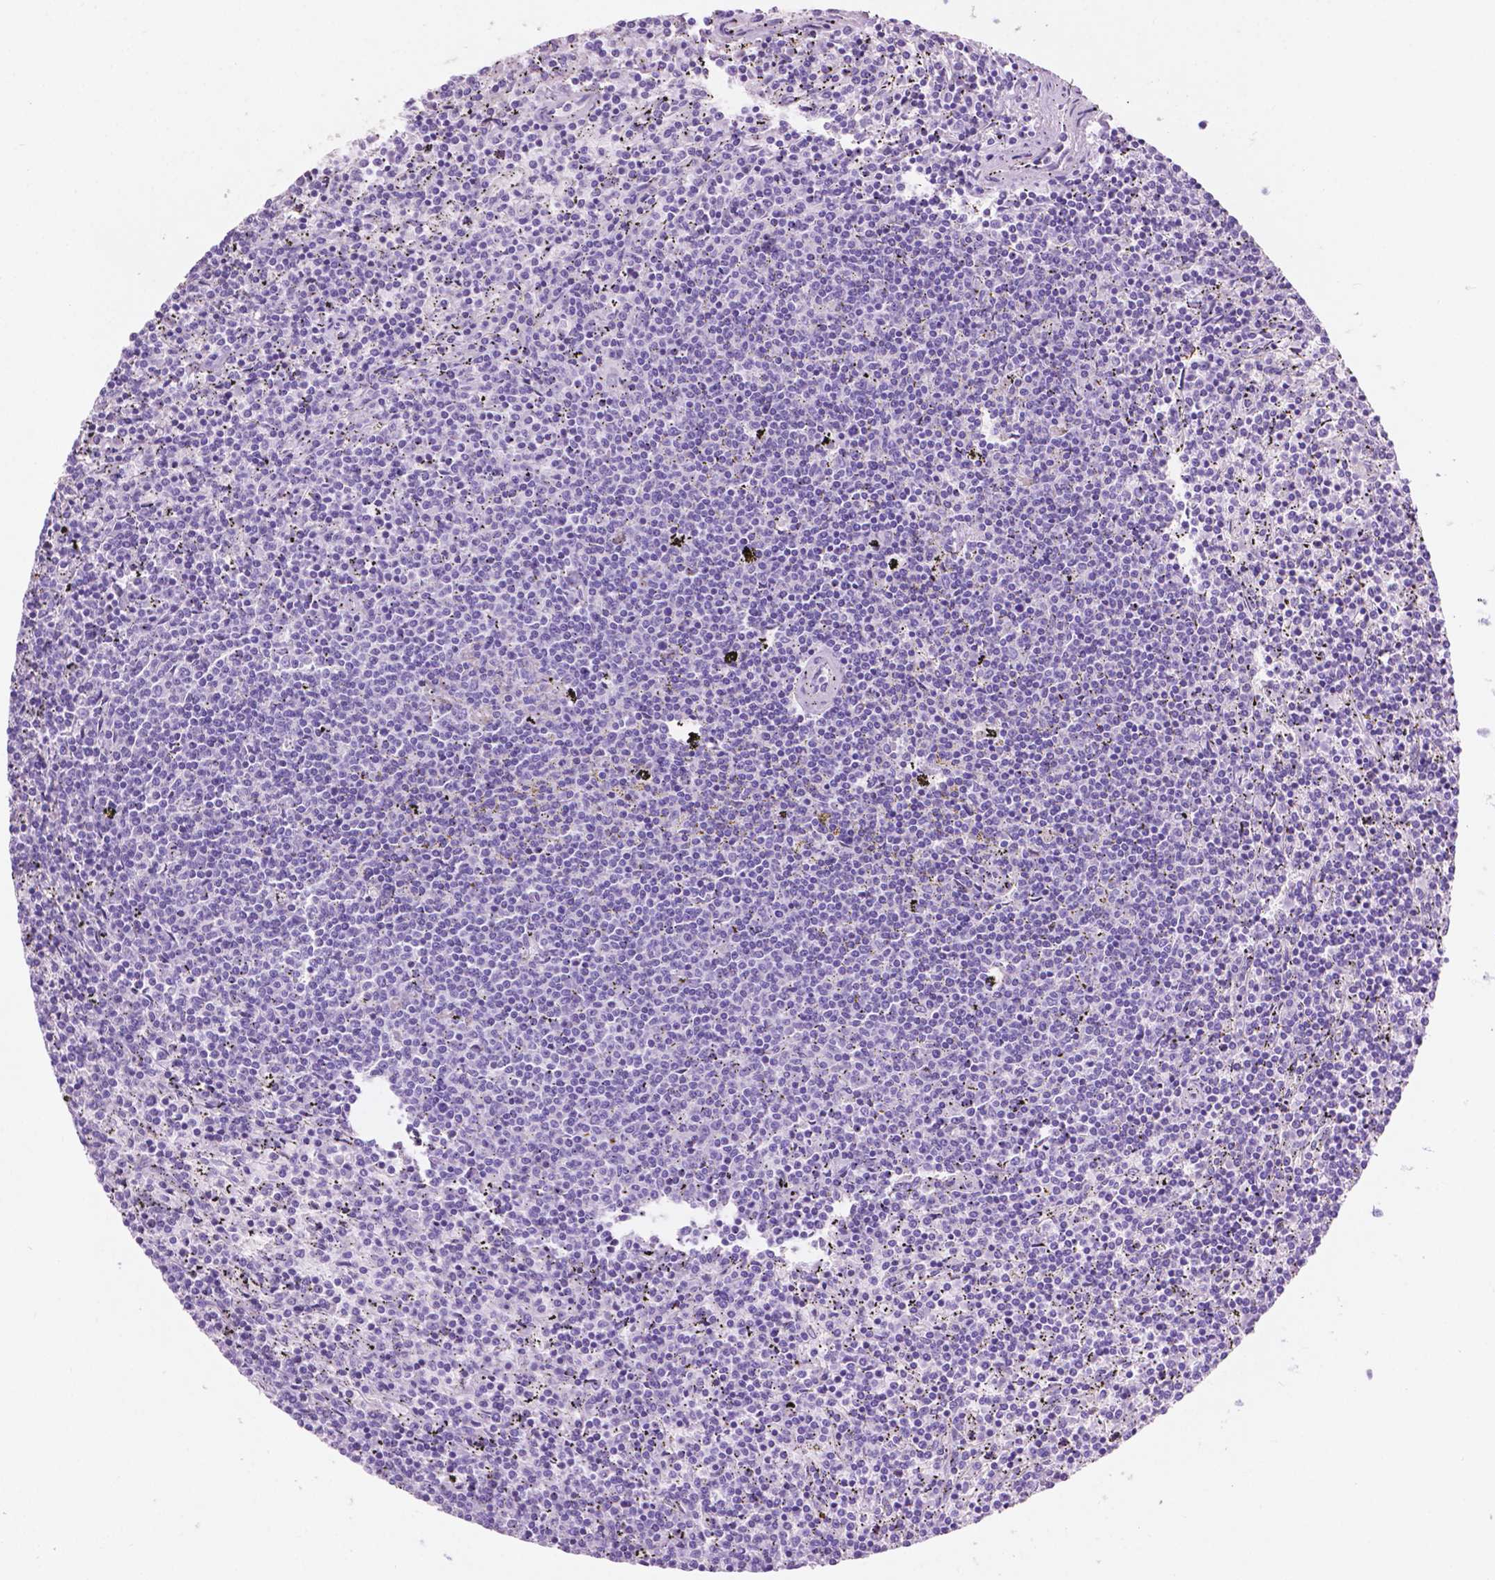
{"staining": {"intensity": "negative", "quantity": "none", "location": "none"}, "tissue": "lymphoma", "cell_type": "Tumor cells", "image_type": "cancer", "snomed": [{"axis": "morphology", "description": "Malignant lymphoma, non-Hodgkin's type, Low grade"}, {"axis": "topography", "description": "Spleen"}], "caption": "Immunohistochemistry (IHC) image of neoplastic tissue: human low-grade malignant lymphoma, non-Hodgkin's type stained with DAB (3,3'-diaminobenzidine) demonstrates no significant protein expression in tumor cells.", "gene": "CLDN17", "patient": {"sex": "female", "age": 50}}